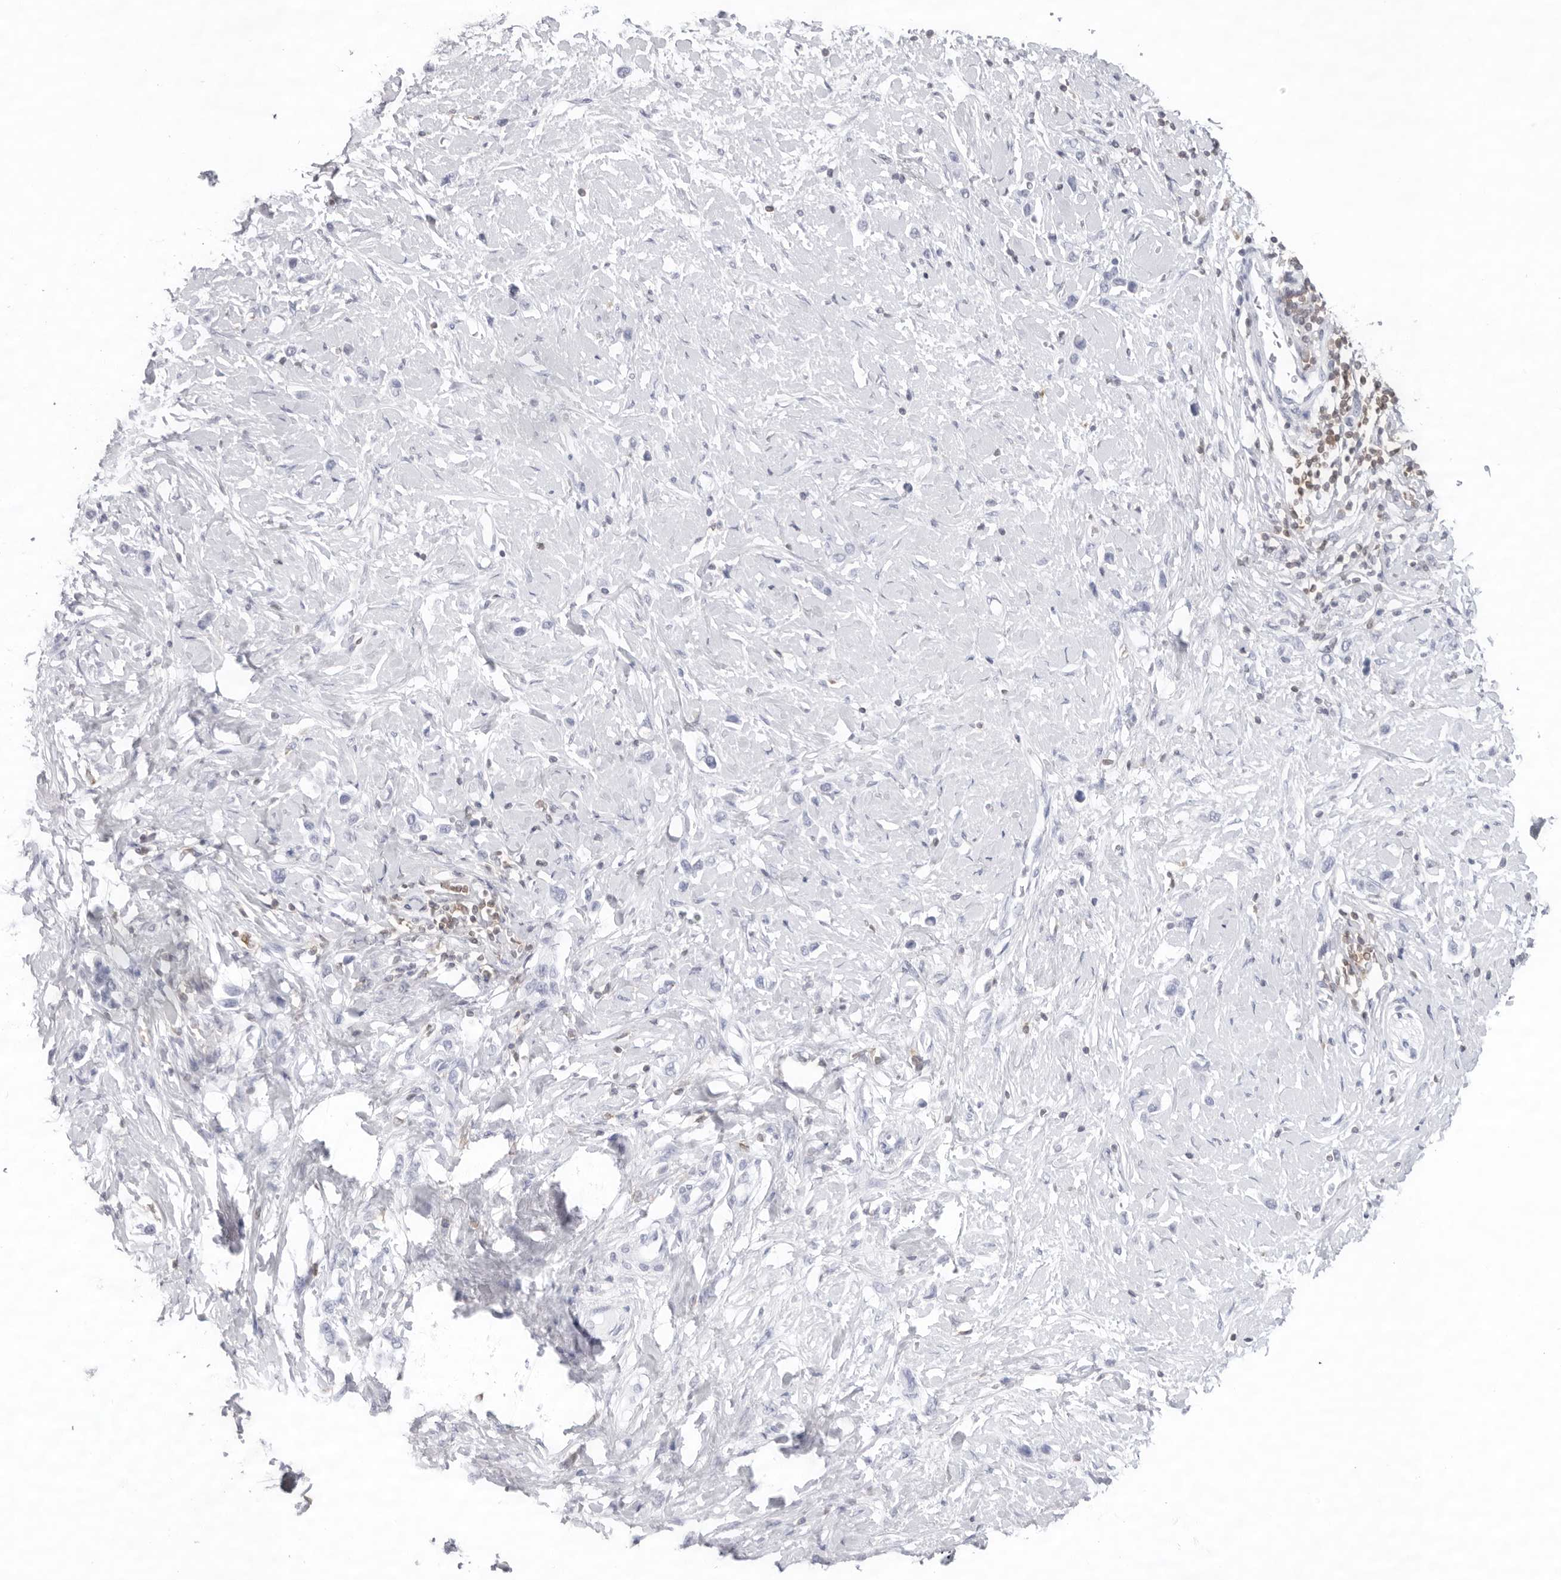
{"staining": {"intensity": "negative", "quantity": "none", "location": "none"}, "tissue": "stomach cancer", "cell_type": "Tumor cells", "image_type": "cancer", "snomed": [{"axis": "morphology", "description": "Adenocarcinoma, NOS"}, {"axis": "topography", "description": "Stomach"}], "caption": "Immunohistochemistry (IHC) photomicrograph of human stomach adenocarcinoma stained for a protein (brown), which reveals no expression in tumor cells.", "gene": "FMNL1", "patient": {"sex": "female", "age": 65}}